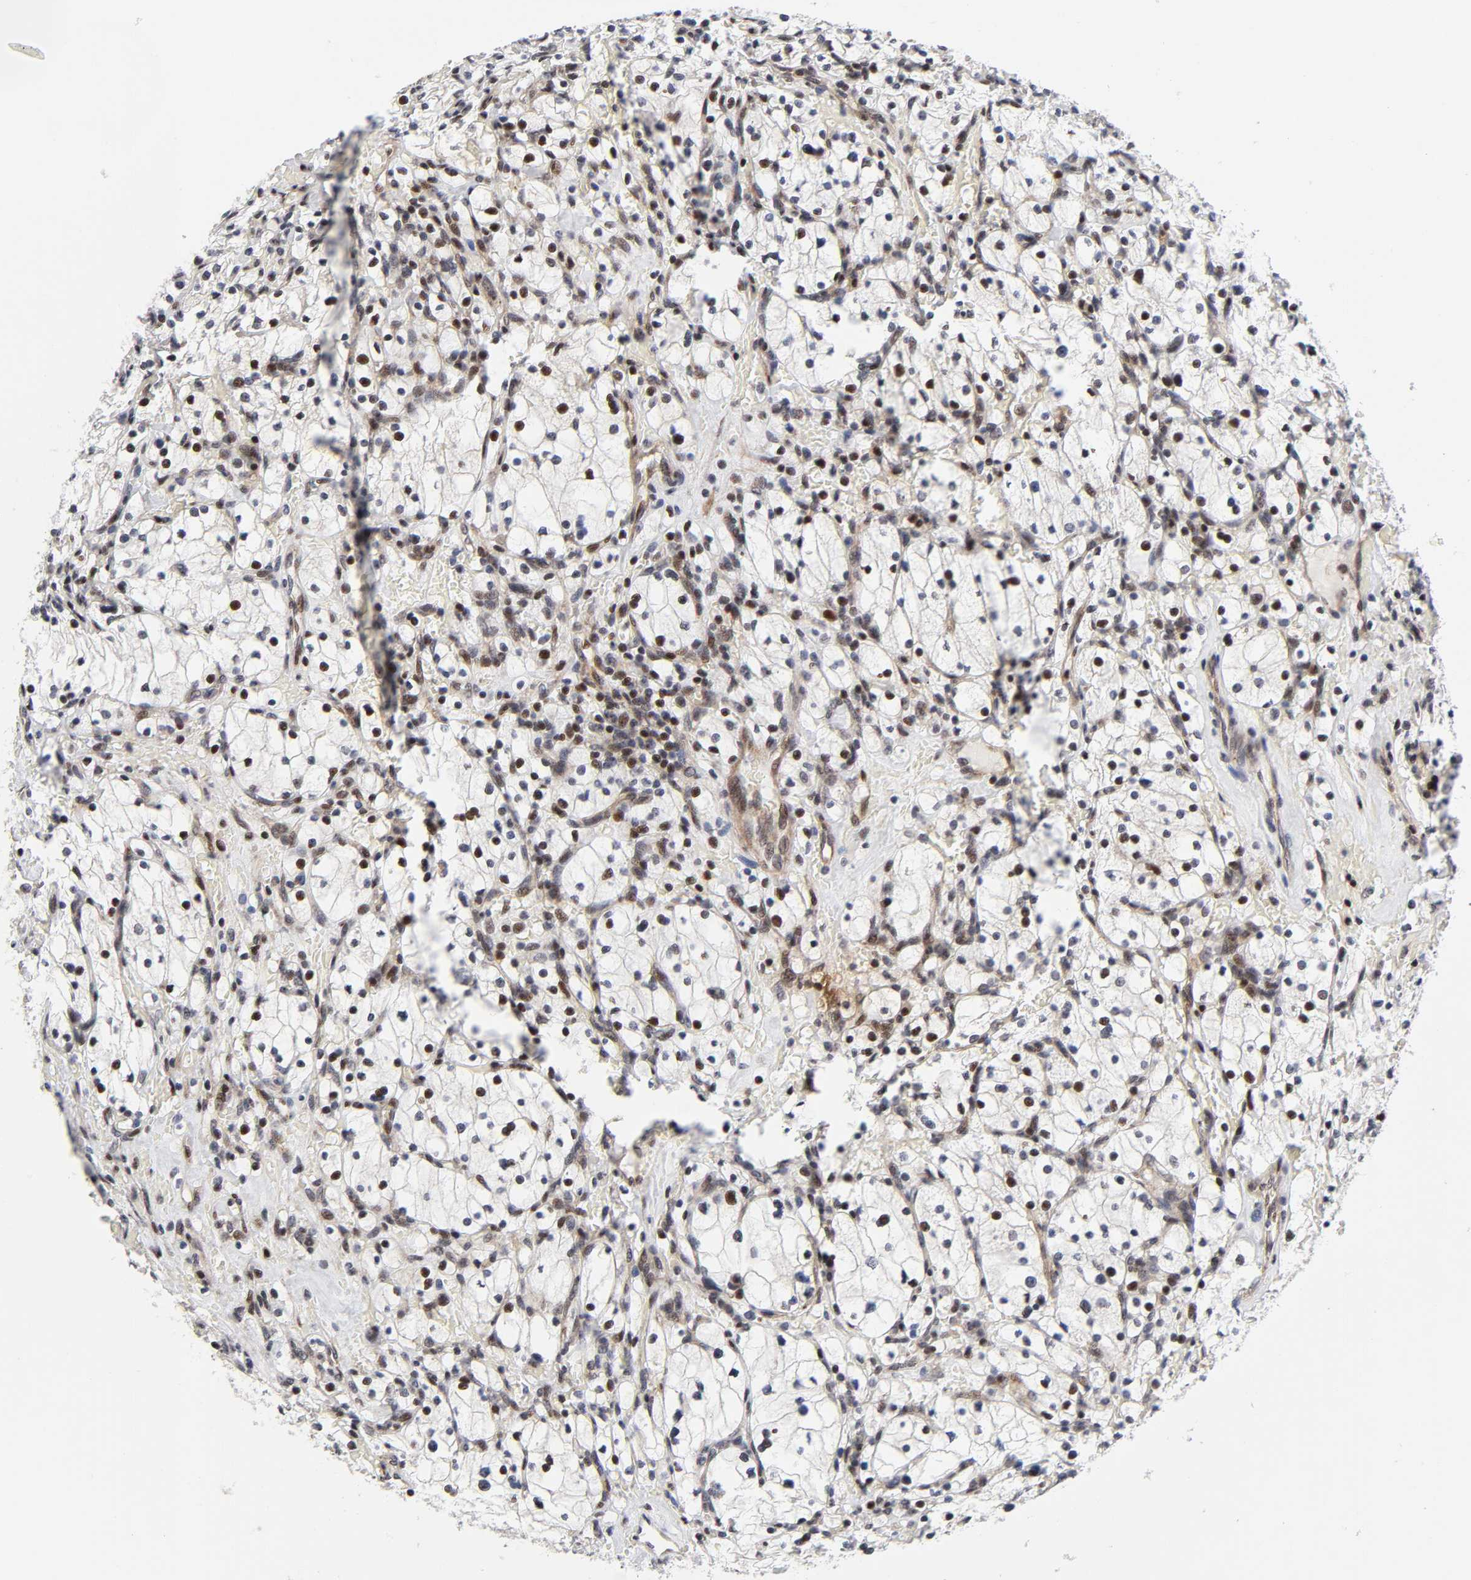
{"staining": {"intensity": "strong", "quantity": "25%-75%", "location": "nuclear"}, "tissue": "renal cancer", "cell_type": "Tumor cells", "image_type": "cancer", "snomed": [{"axis": "morphology", "description": "Adenocarcinoma, NOS"}, {"axis": "topography", "description": "Kidney"}], "caption": "An image of human renal cancer (adenocarcinoma) stained for a protein displays strong nuclear brown staining in tumor cells. (brown staining indicates protein expression, while blue staining denotes nuclei).", "gene": "STK38", "patient": {"sex": "female", "age": 83}}